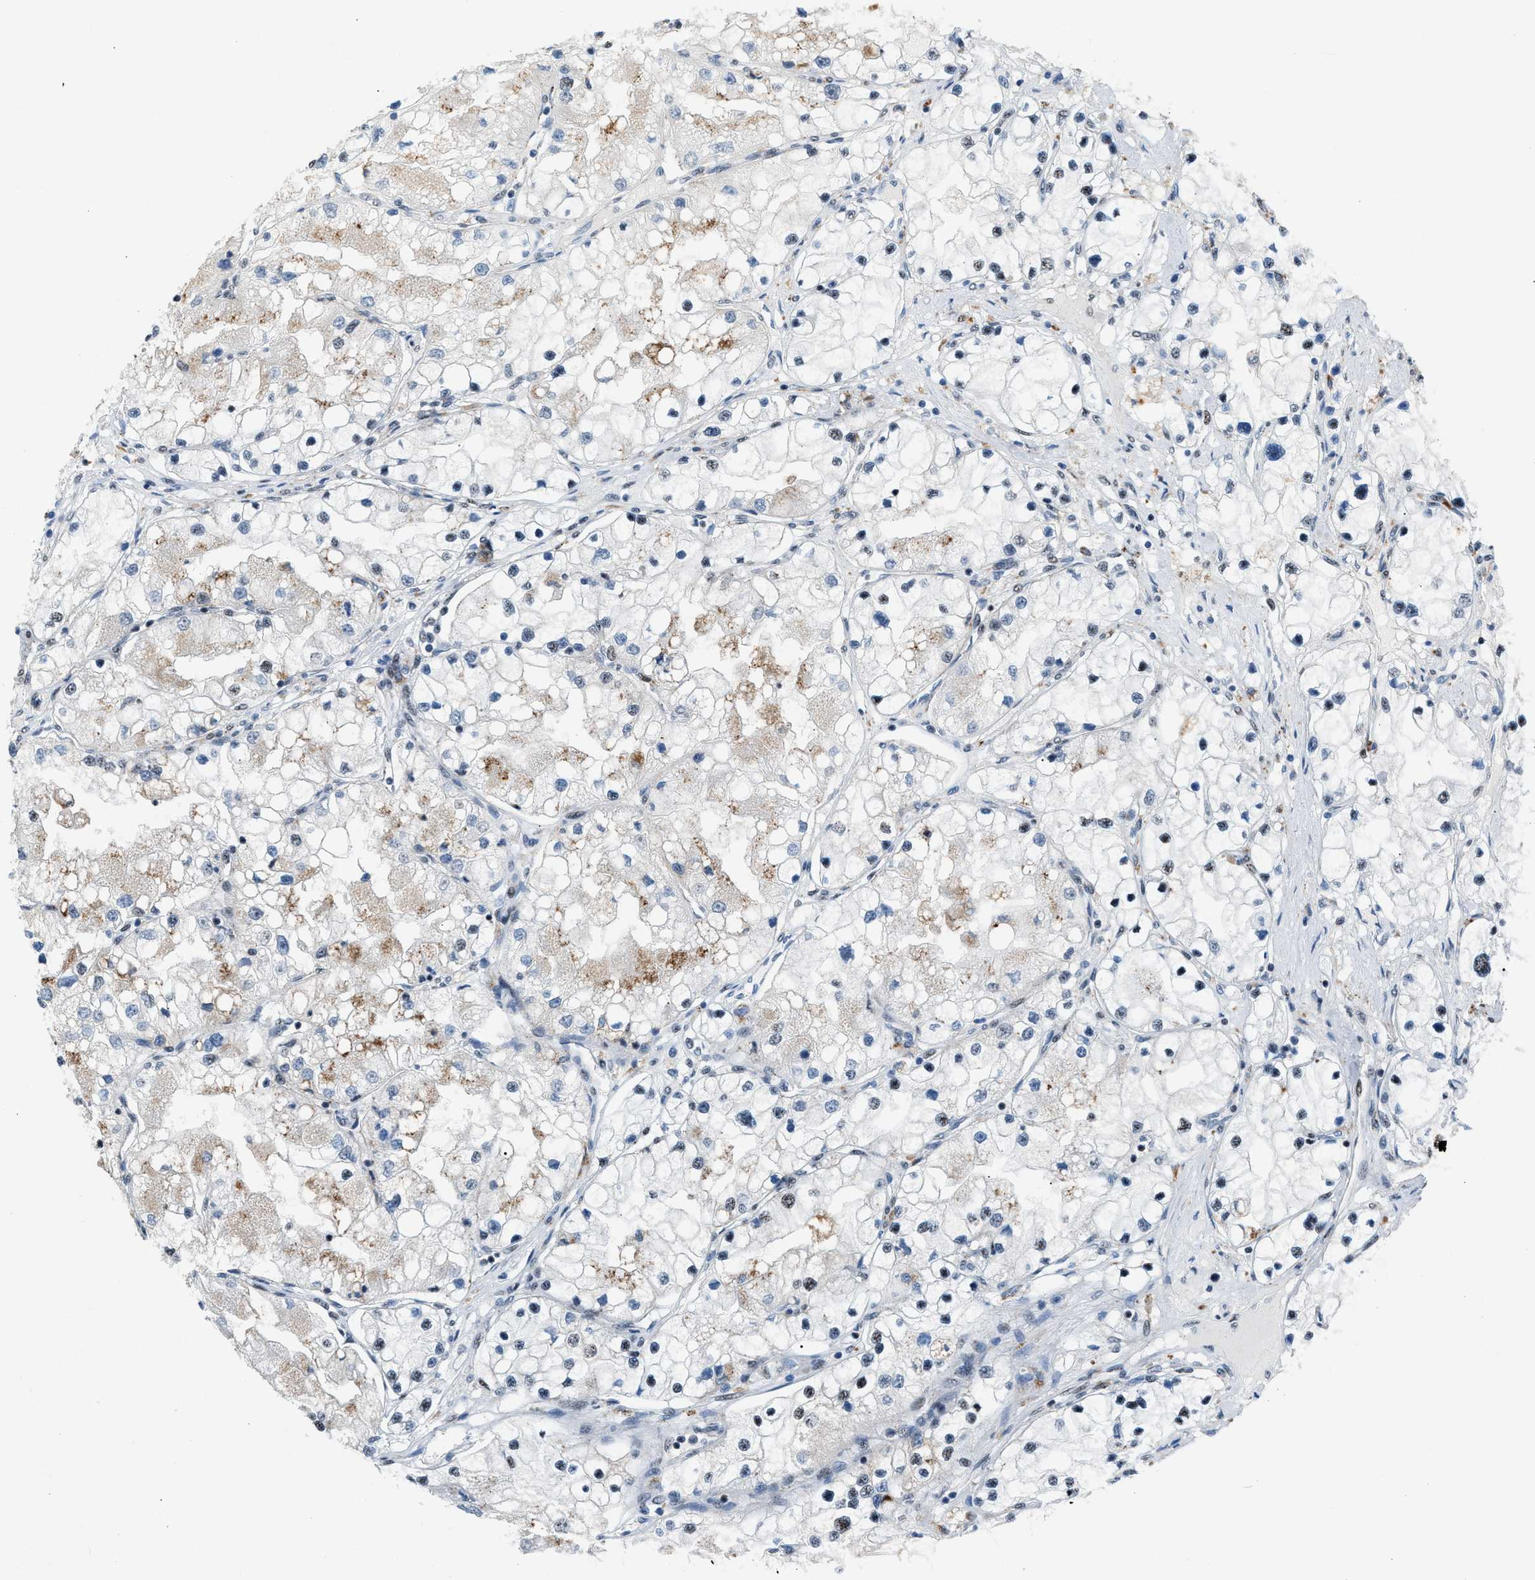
{"staining": {"intensity": "weak", "quantity": "<25%", "location": "nuclear"}, "tissue": "renal cancer", "cell_type": "Tumor cells", "image_type": "cancer", "snomed": [{"axis": "morphology", "description": "Adenocarcinoma, NOS"}, {"axis": "topography", "description": "Kidney"}], "caption": "Immunohistochemical staining of human adenocarcinoma (renal) demonstrates no significant expression in tumor cells.", "gene": "CENPP", "patient": {"sex": "male", "age": 68}}